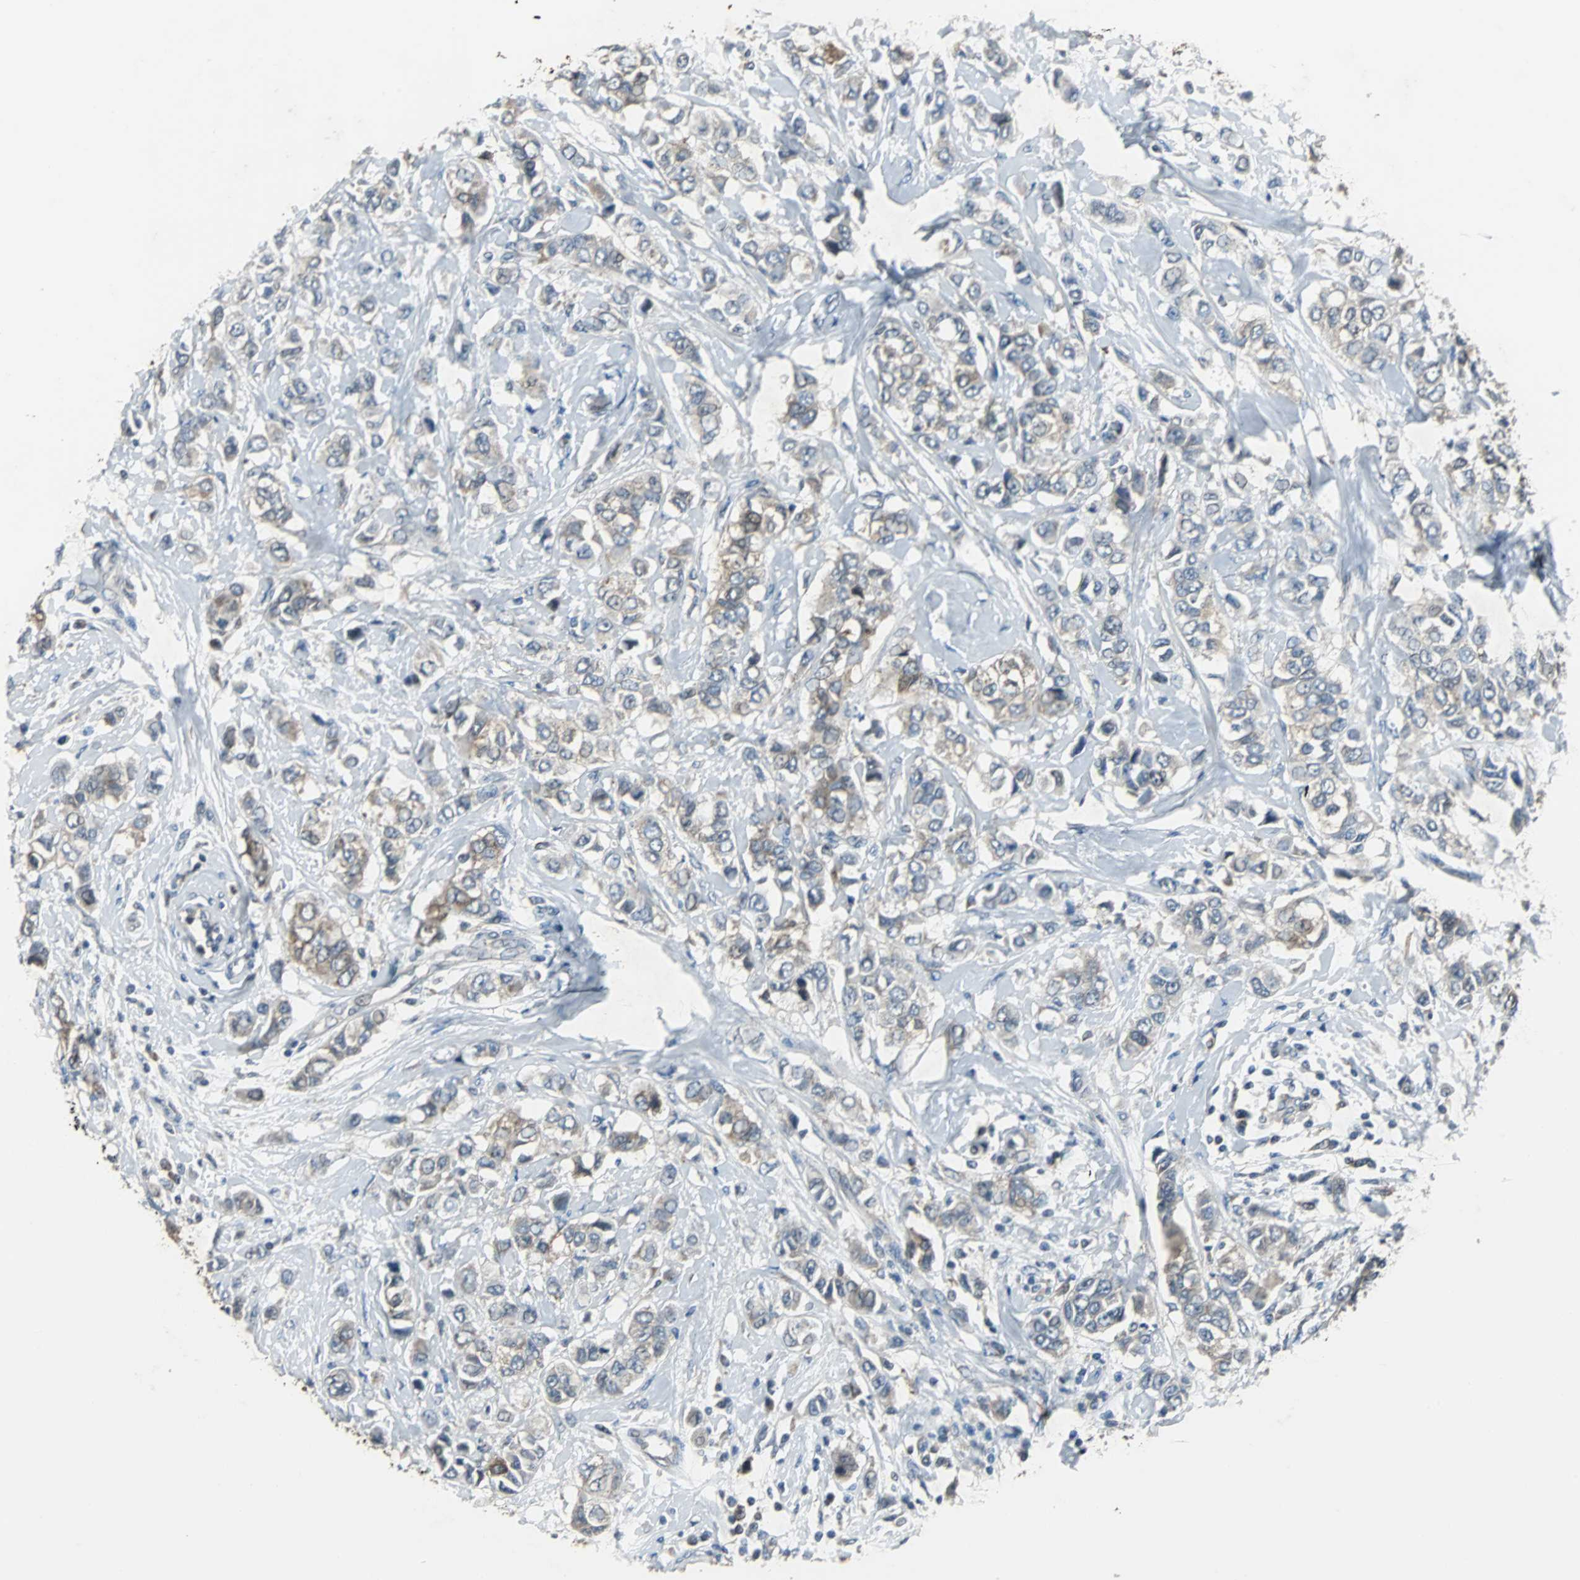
{"staining": {"intensity": "weak", "quantity": "<25%", "location": "cytoplasmic/membranous"}, "tissue": "breast cancer", "cell_type": "Tumor cells", "image_type": "cancer", "snomed": [{"axis": "morphology", "description": "Duct carcinoma"}, {"axis": "topography", "description": "Breast"}], "caption": "A histopathology image of breast cancer (invasive ductal carcinoma) stained for a protein exhibits no brown staining in tumor cells. The staining was performed using DAB to visualize the protein expression in brown, while the nuclei were stained in blue with hematoxylin (Magnification: 20x).", "gene": "SOS1", "patient": {"sex": "female", "age": 50}}